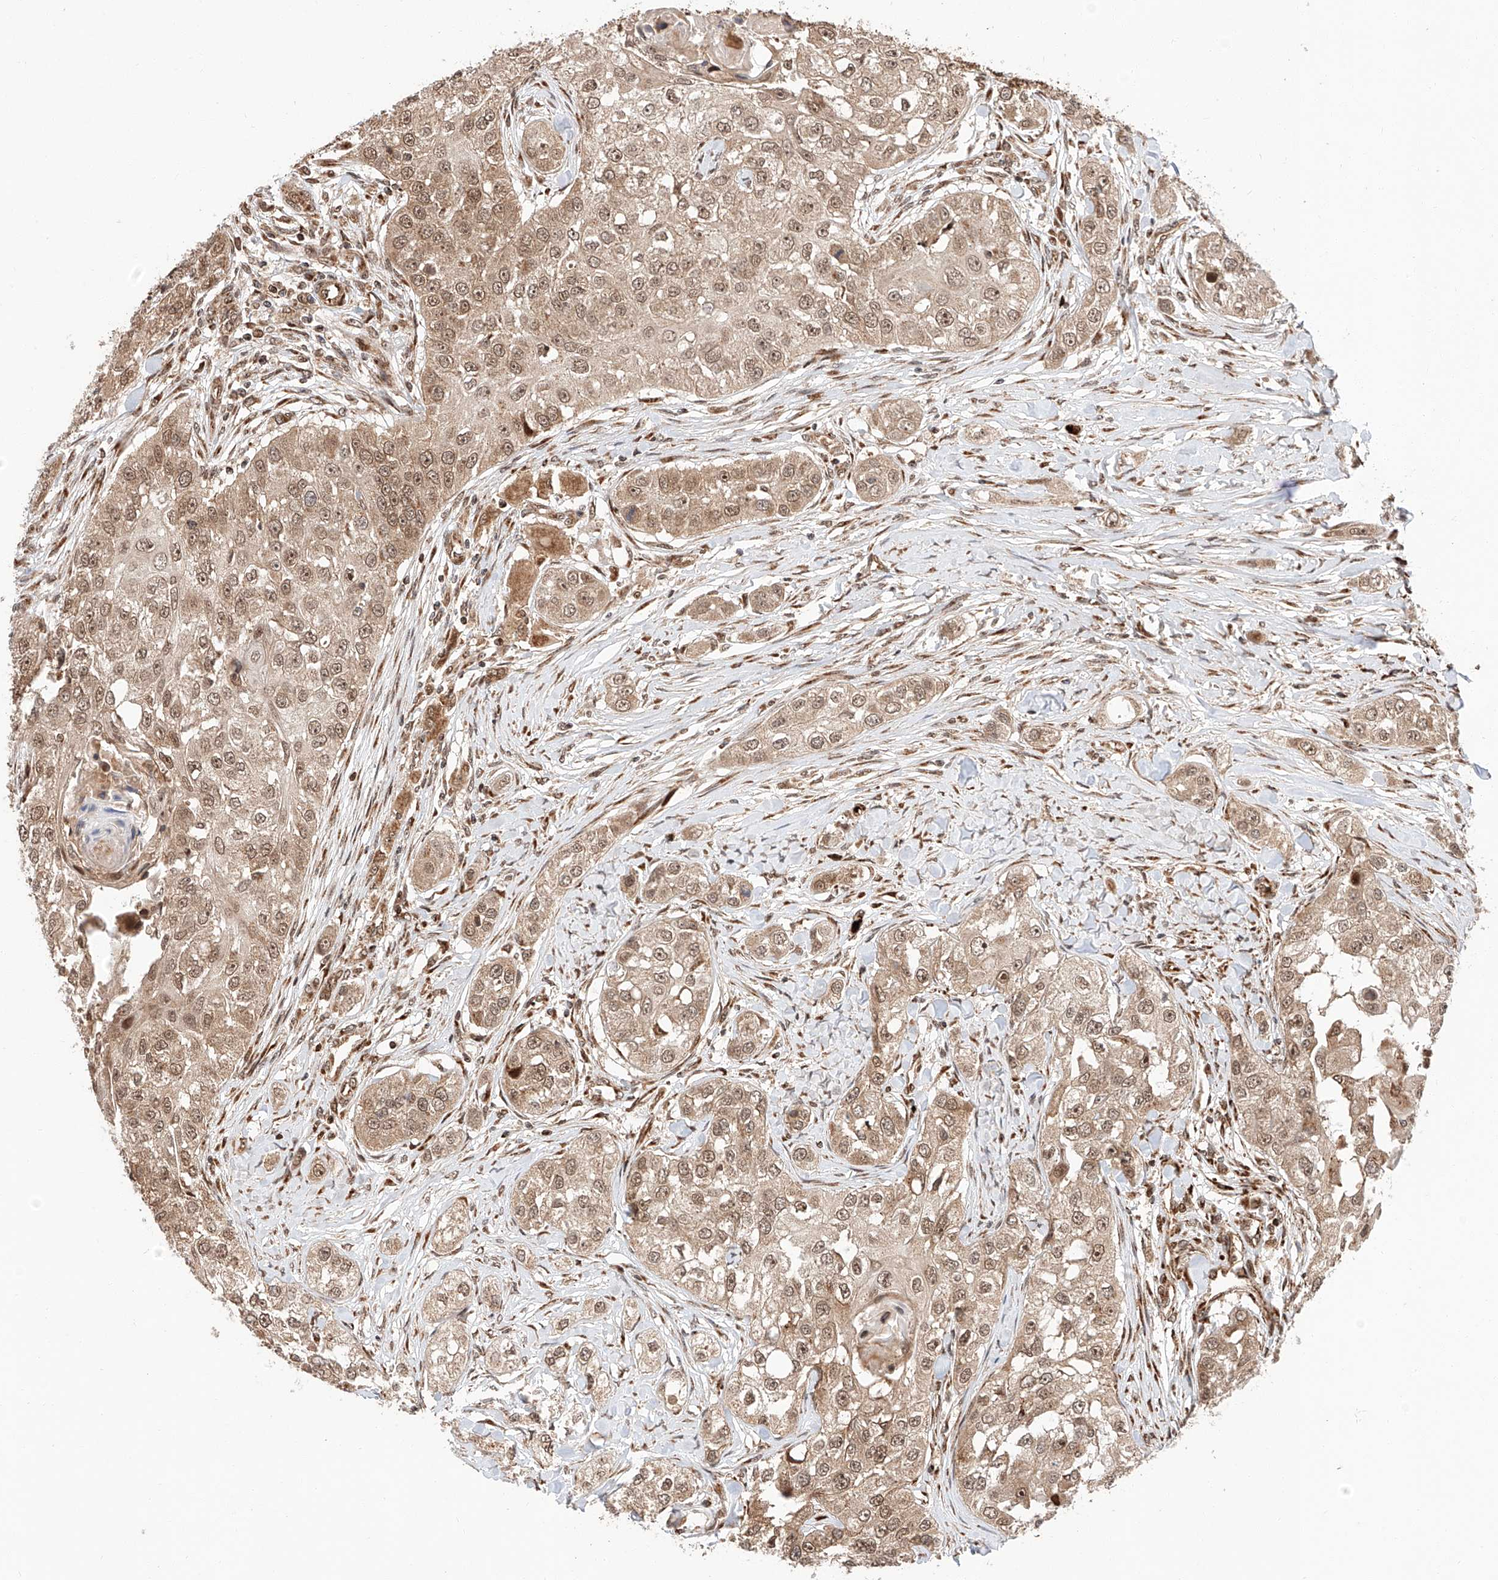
{"staining": {"intensity": "moderate", "quantity": ">75%", "location": "cytoplasmic/membranous,nuclear"}, "tissue": "head and neck cancer", "cell_type": "Tumor cells", "image_type": "cancer", "snomed": [{"axis": "morphology", "description": "Normal tissue, NOS"}, {"axis": "morphology", "description": "Squamous cell carcinoma, NOS"}, {"axis": "topography", "description": "Skeletal muscle"}, {"axis": "topography", "description": "Head-Neck"}], "caption": "Immunohistochemistry image of human squamous cell carcinoma (head and neck) stained for a protein (brown), which shows medium levels of moderate cytoplasmic/membranous and nuclear positivity in about >75% of tumor cells.", "gene": "THTPA", "patient": {"sex": "male", "age": 51}}